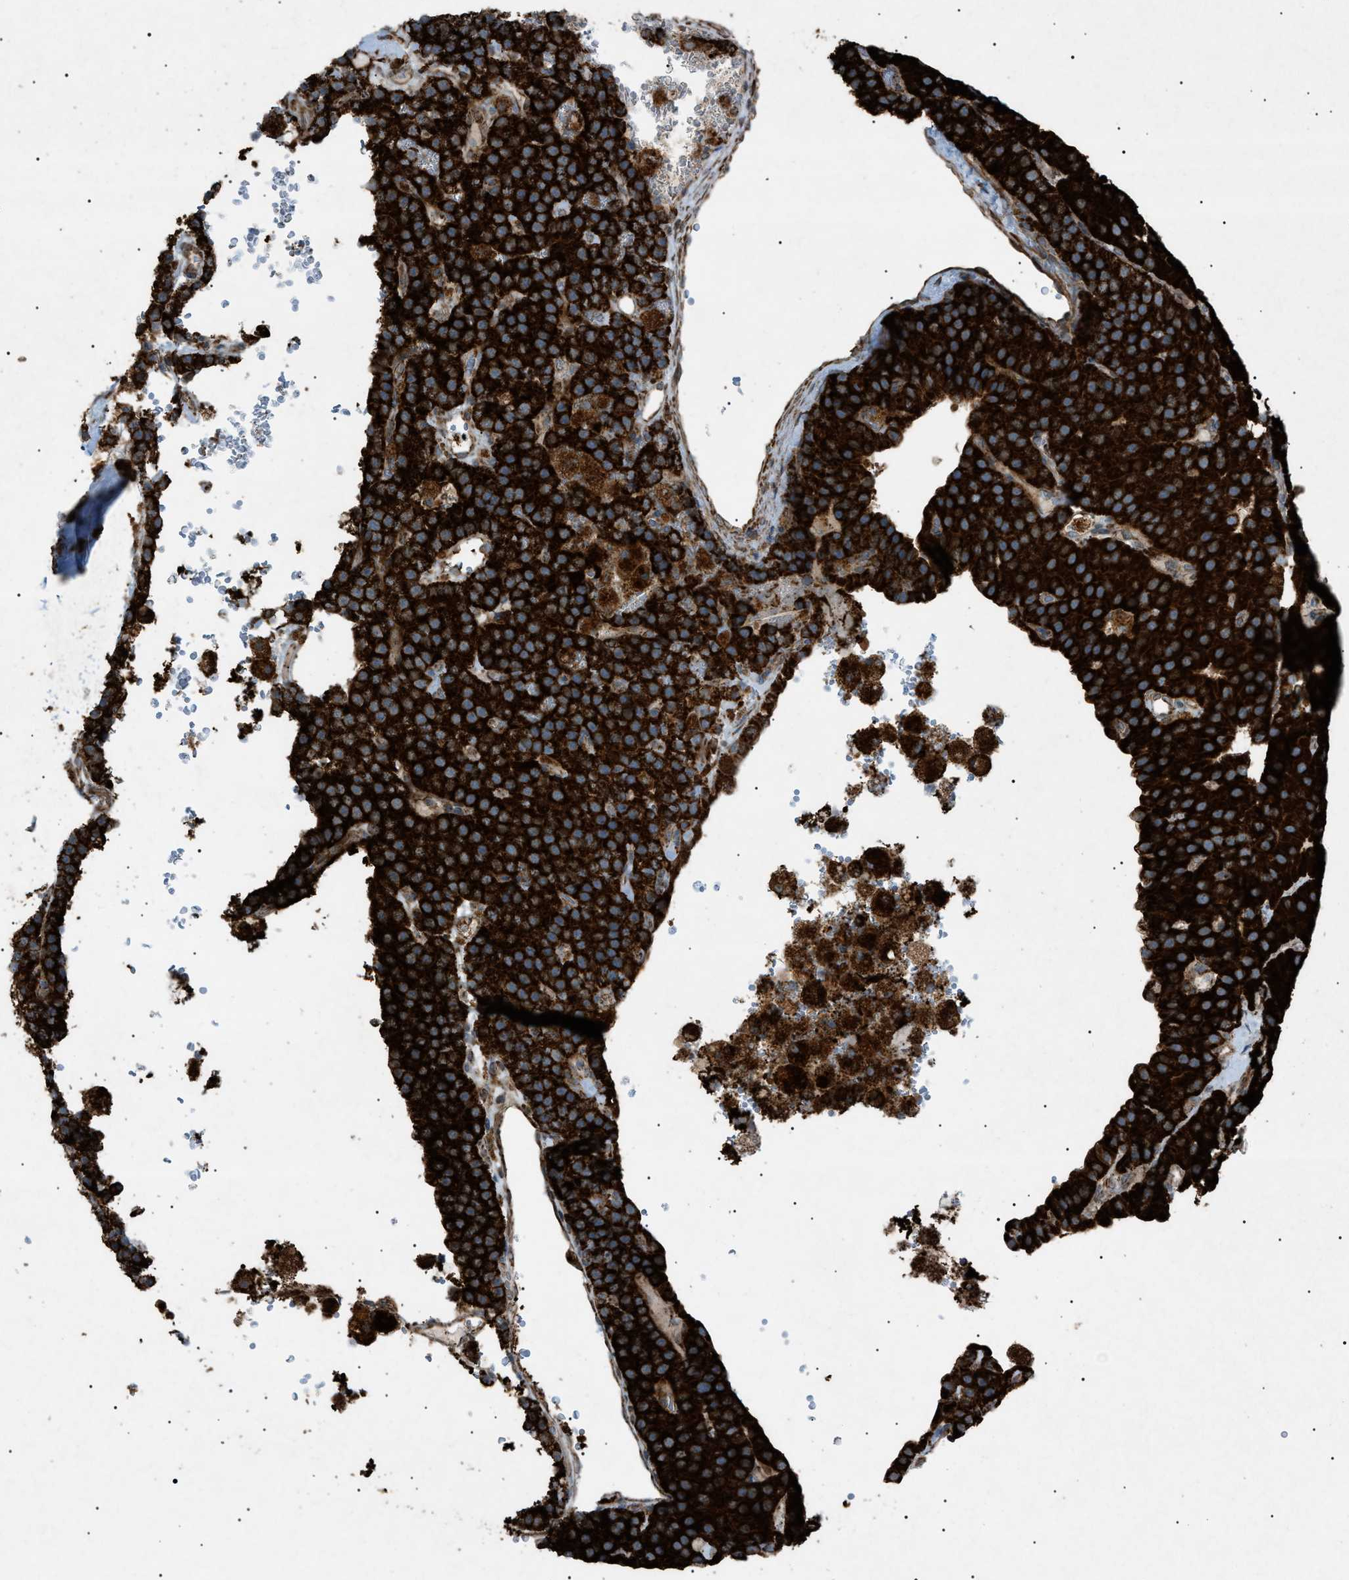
{"staining": {"intensity": "strong", "quantity": ">75%", "location": "cytoplasmic/membranous"}, "tissue": "parathyroid gland", "cell_type": "Glandular cells", "image_type": "normal", "snomed": [{"axis": "morphology", "description": "Normal tissue, NOS"}, {"axis": "morphology", "description": "Adenoma, NOS"}, {"axis": "topography", "description": "Parathyroid gland"}], "caption": "Protein staining exhibits strong cytoplasmic/membranous staining in about >75% of glandular cells in benign parathyroid gland. (DAB IHC, brown staining for protein, blue staining for nuclei).", "gene": "C1GALT1C1", "patient": {"sex": "female", "age": 86}}